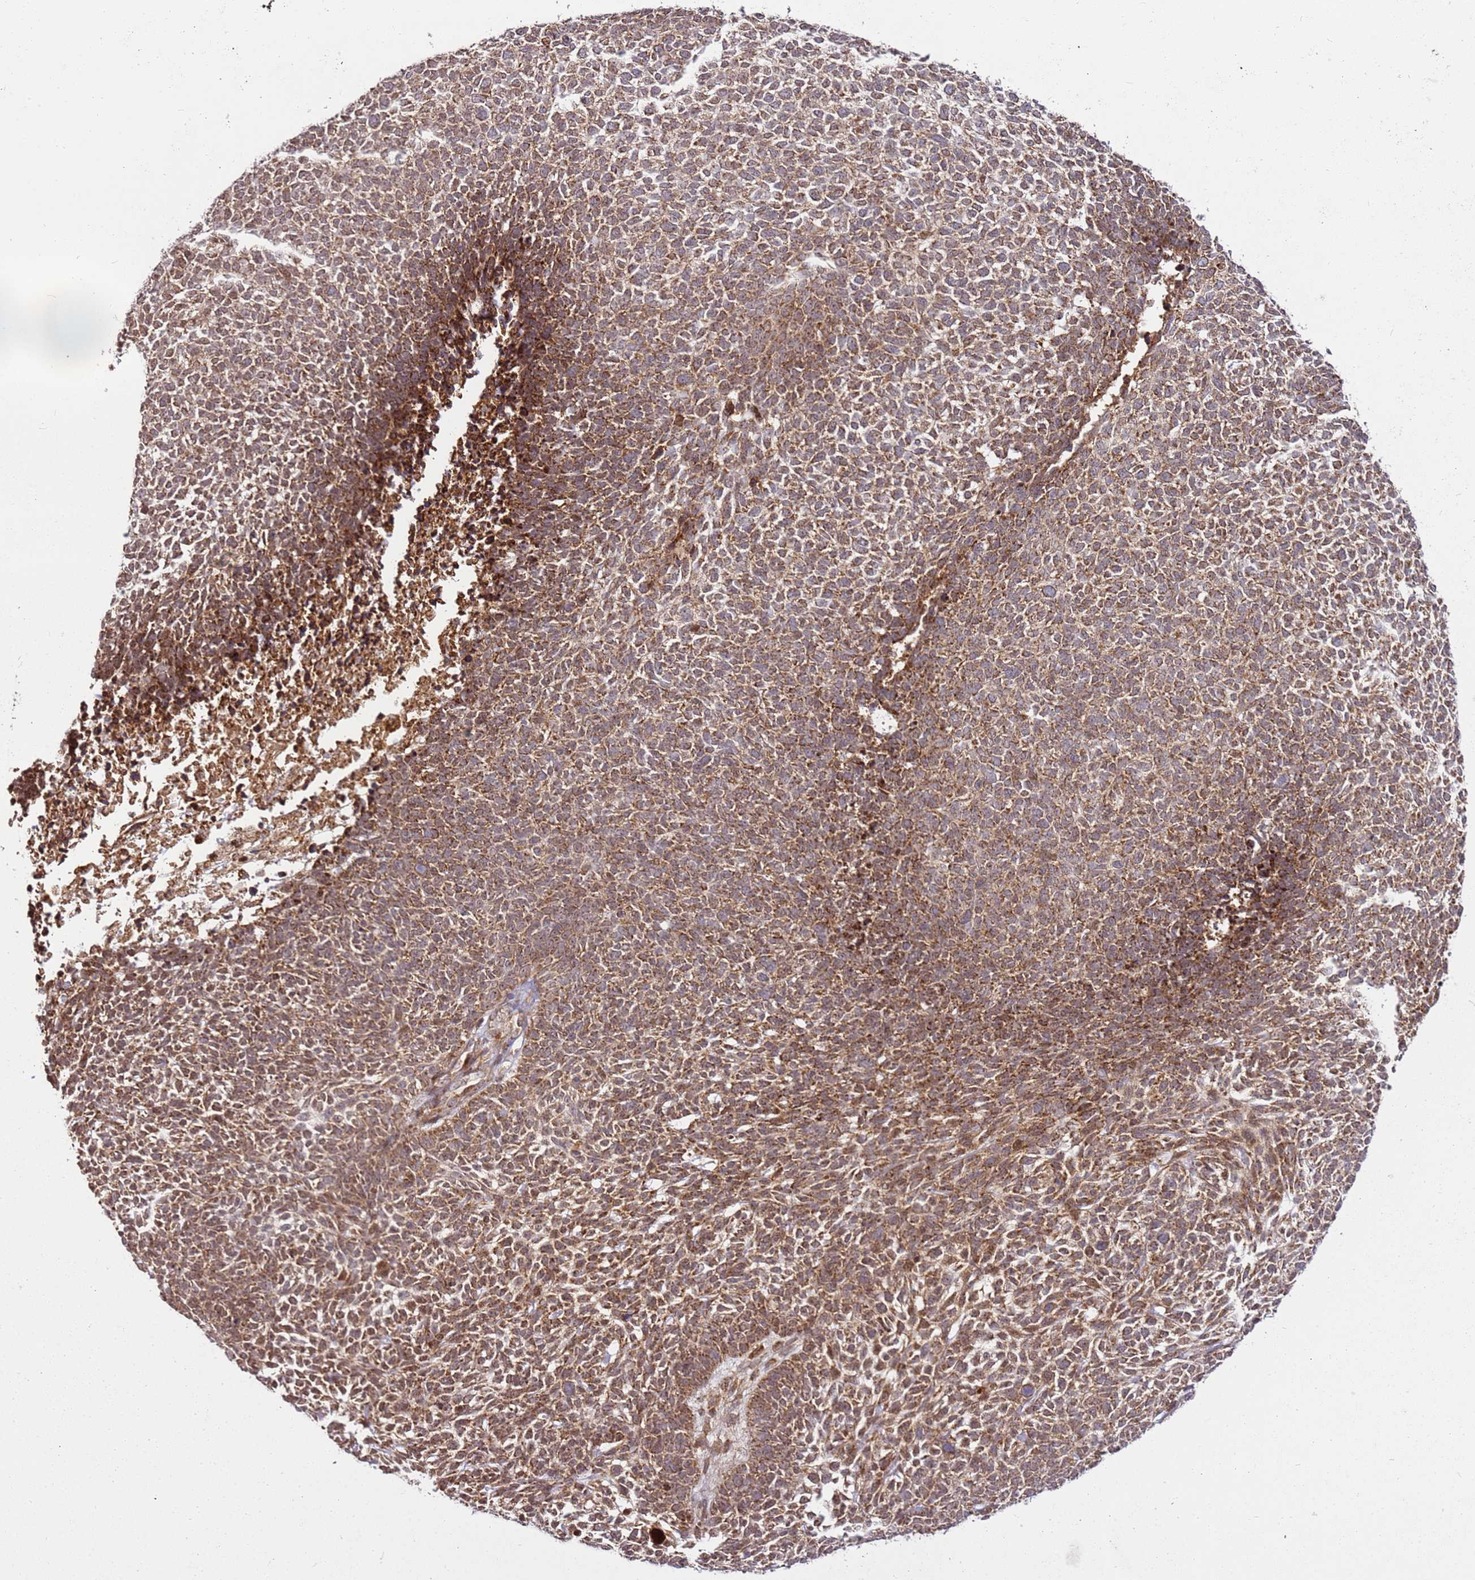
{"staining": {"intensity": "moderate", "quantity": ">75%", "location": "cytoplasmic/membranous"}, "tissue": "skin cancer", "cell_type": "Tumor cells", "image_type": "cancer", "snomed": [{"axis": "morphology", "description": "Basal cell carcinoma"}, {"axis": "topography", "description": "Skin"}], "caption": "Immunohistochemistry (IHC) of human skin basal cell carcinoma shows medium levels of moderate cytoplasmic/membranous staining in about >75% of tumor cells. Nuclei are stained in blue.", "gene": "RASA3", "patient": {"sex": "female", "age": 84}}